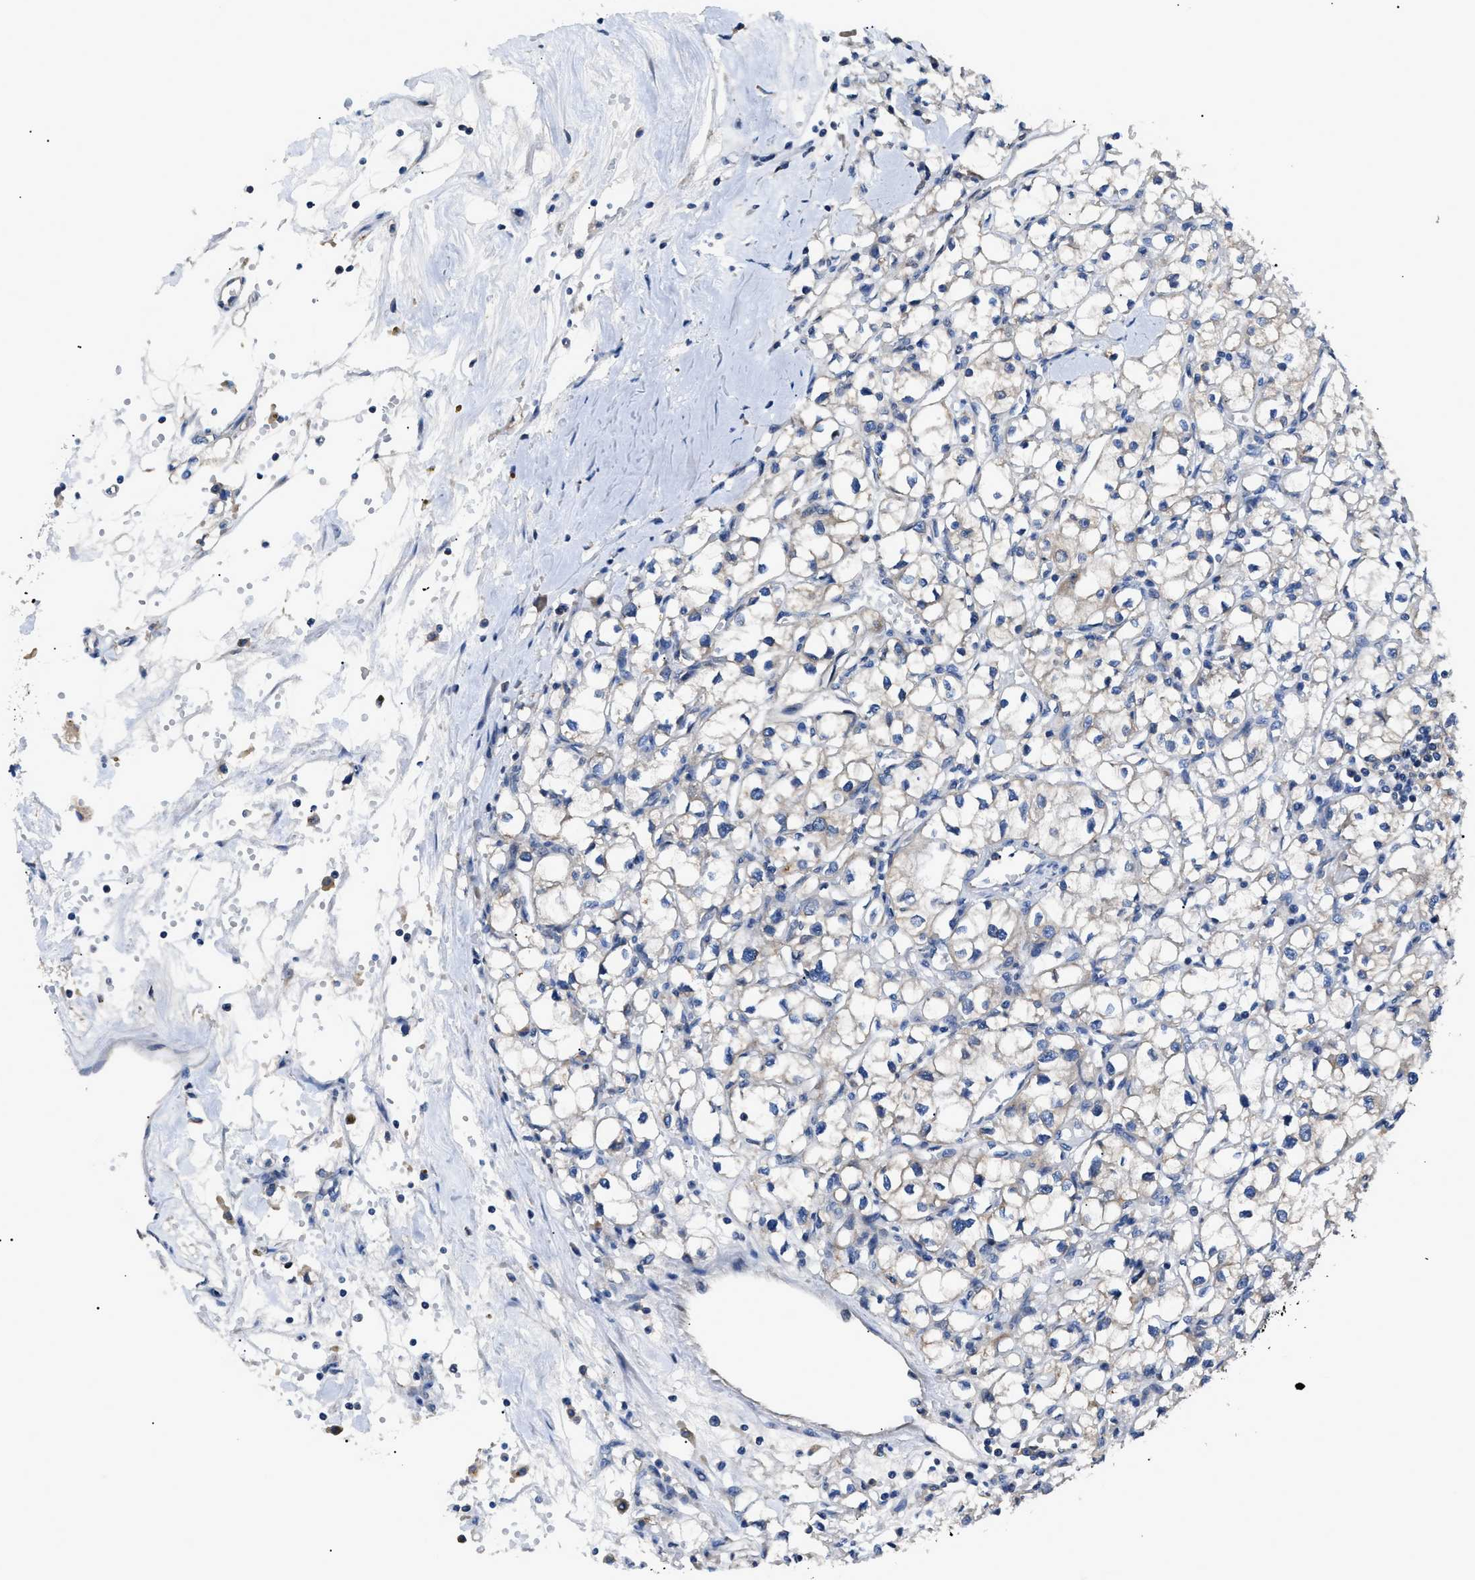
{"staining": {"intensity": "negative", "quantity": "none", "location": "none"}, "tissue": "renal cancer", "cell_type": "Tumor cells", "image_type": "cancer", "snomed": [{"axis": "morphology", "description": "Adenocarcinoma, NOS"}, {"axis": "topography", "description": "Kidney"}], "caption": "Photomicrograph shows no protein staining in tumor cells of renal cancer tissue. (Immunohistochemistry, brightfield microscopy, high magnification).", "gene": "ZDHHC24", "patient": {"sex": "male", "age": 56}}